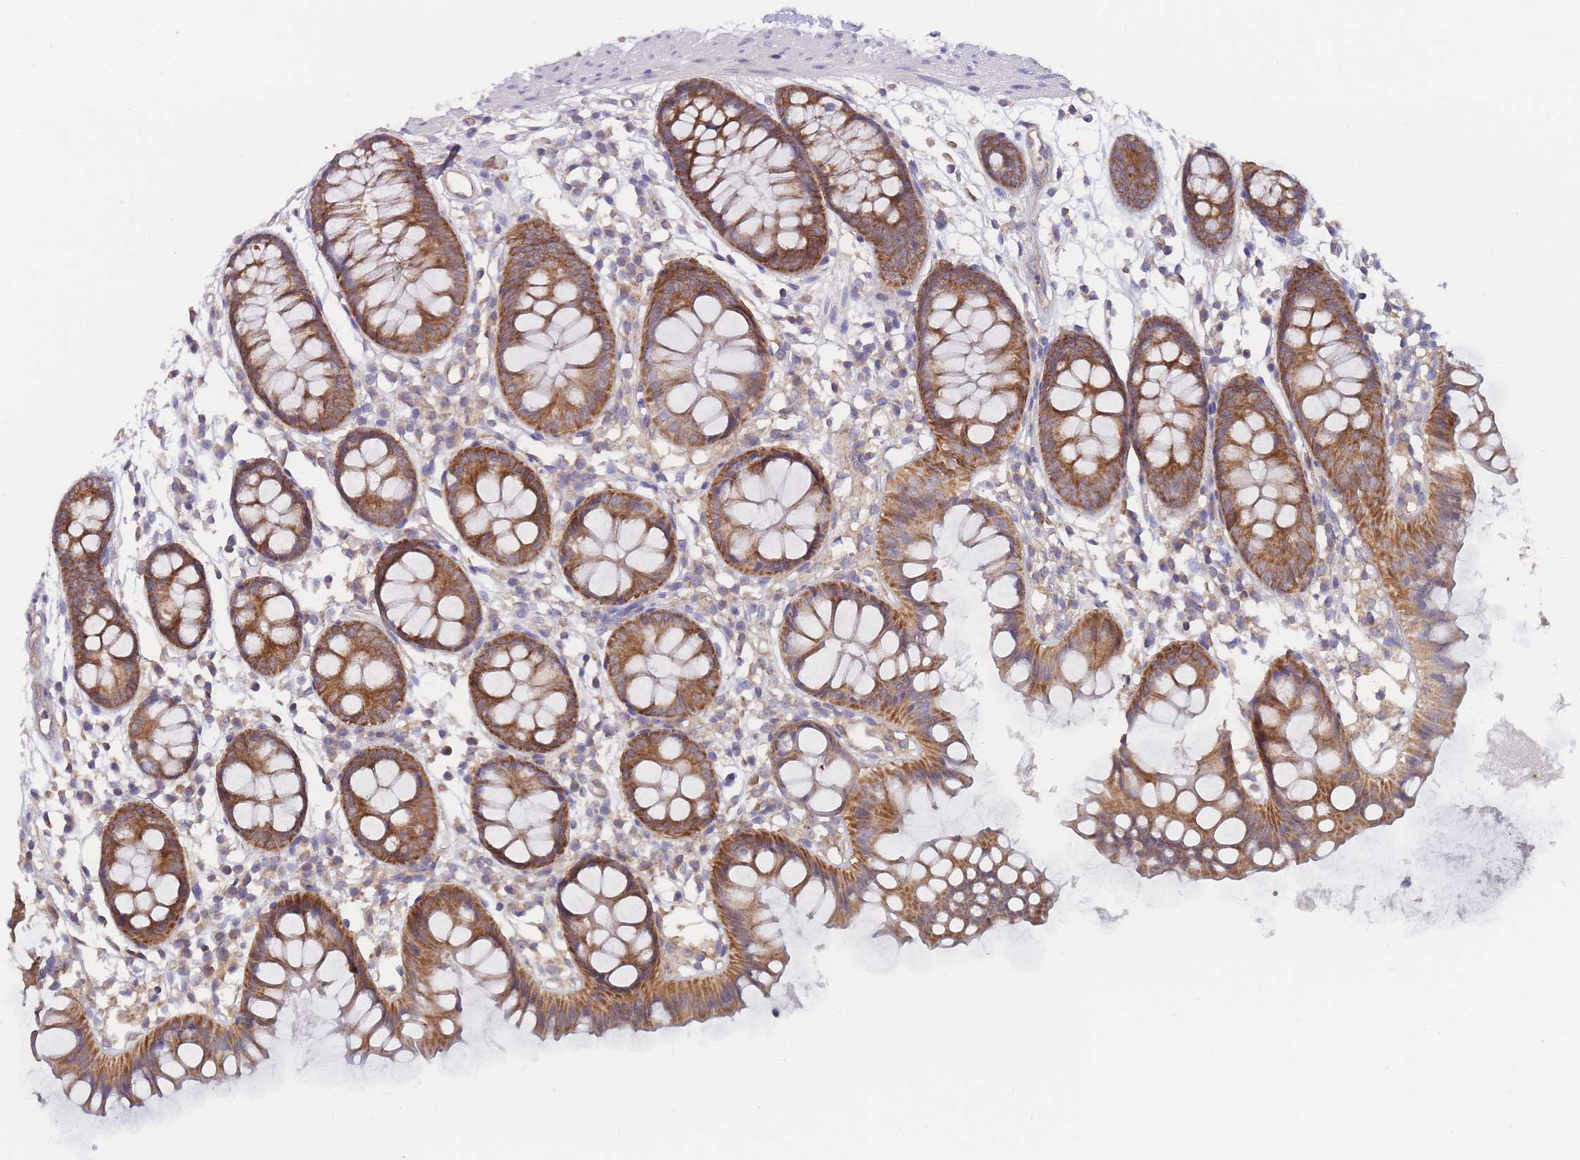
{"staining": {"intensity": "moderate", "quantity": ">75%", "location": "cytoplasmic/membranous"}, "tissue": "colon", "cell_type": "Endothelial cells", "image_type": "normal", "snomed": [{"axis": "morphology", "description": "Normal tissue, NOS"}, {"axis": "topography", "description": "Colon"}], "caption": "Immunohistochemistry (IHC) staining of unremarkable colon, which displays medium levels of moderate cytoplasmic/membranous positivity in about >75% of endothelial cells indicating moderate cytoplasmic/membranous protein staining. The staining was performed using DAB (brown) for protein detection and nuclei were counterstained in hematoxylin (blue).", "gene": "MRPS18B", "patient": {"sex": "female", "age": 84}}